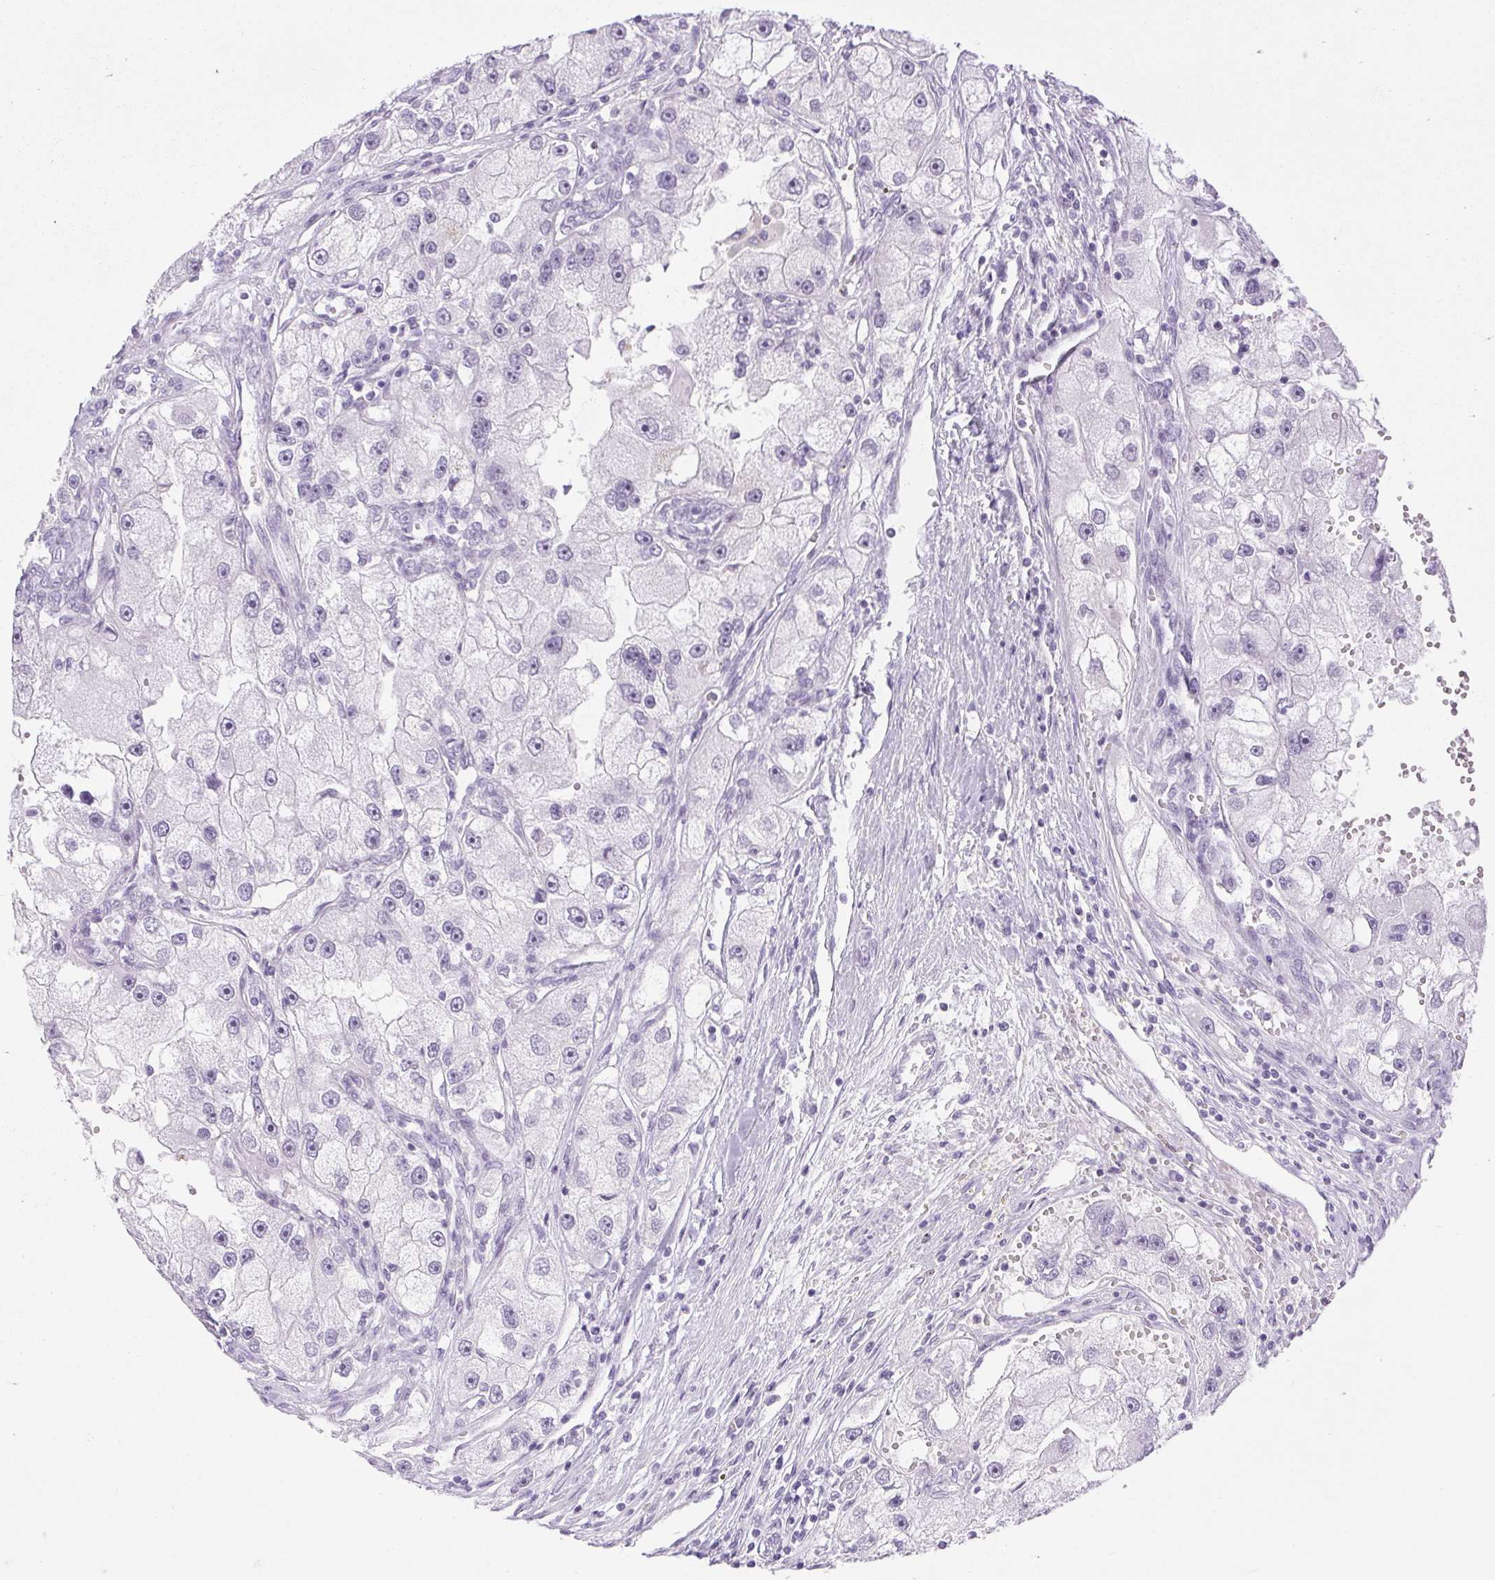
{"staining": {"intensity": "negative", "quantity": "none", "location": "none"}, "tissue": "renal cancer", "cell_type": "Tumor cells", "image_type": "cancer", "snomed": [{"axis": "morphology", "description": "Adenocarcinoma, NOS"}, {"axis": "topography", "description": "Kidney"}], "caption": "Immunohistochemistry (IHC) of renal adenocarcinoma reveals no staining in tumor cells. (DAB immunohistochemistry (IHC) visualized using brightfield microscopy, high magnification).", "gene": "BCAS1", "patient": {"sex": "male", "age": 63}}